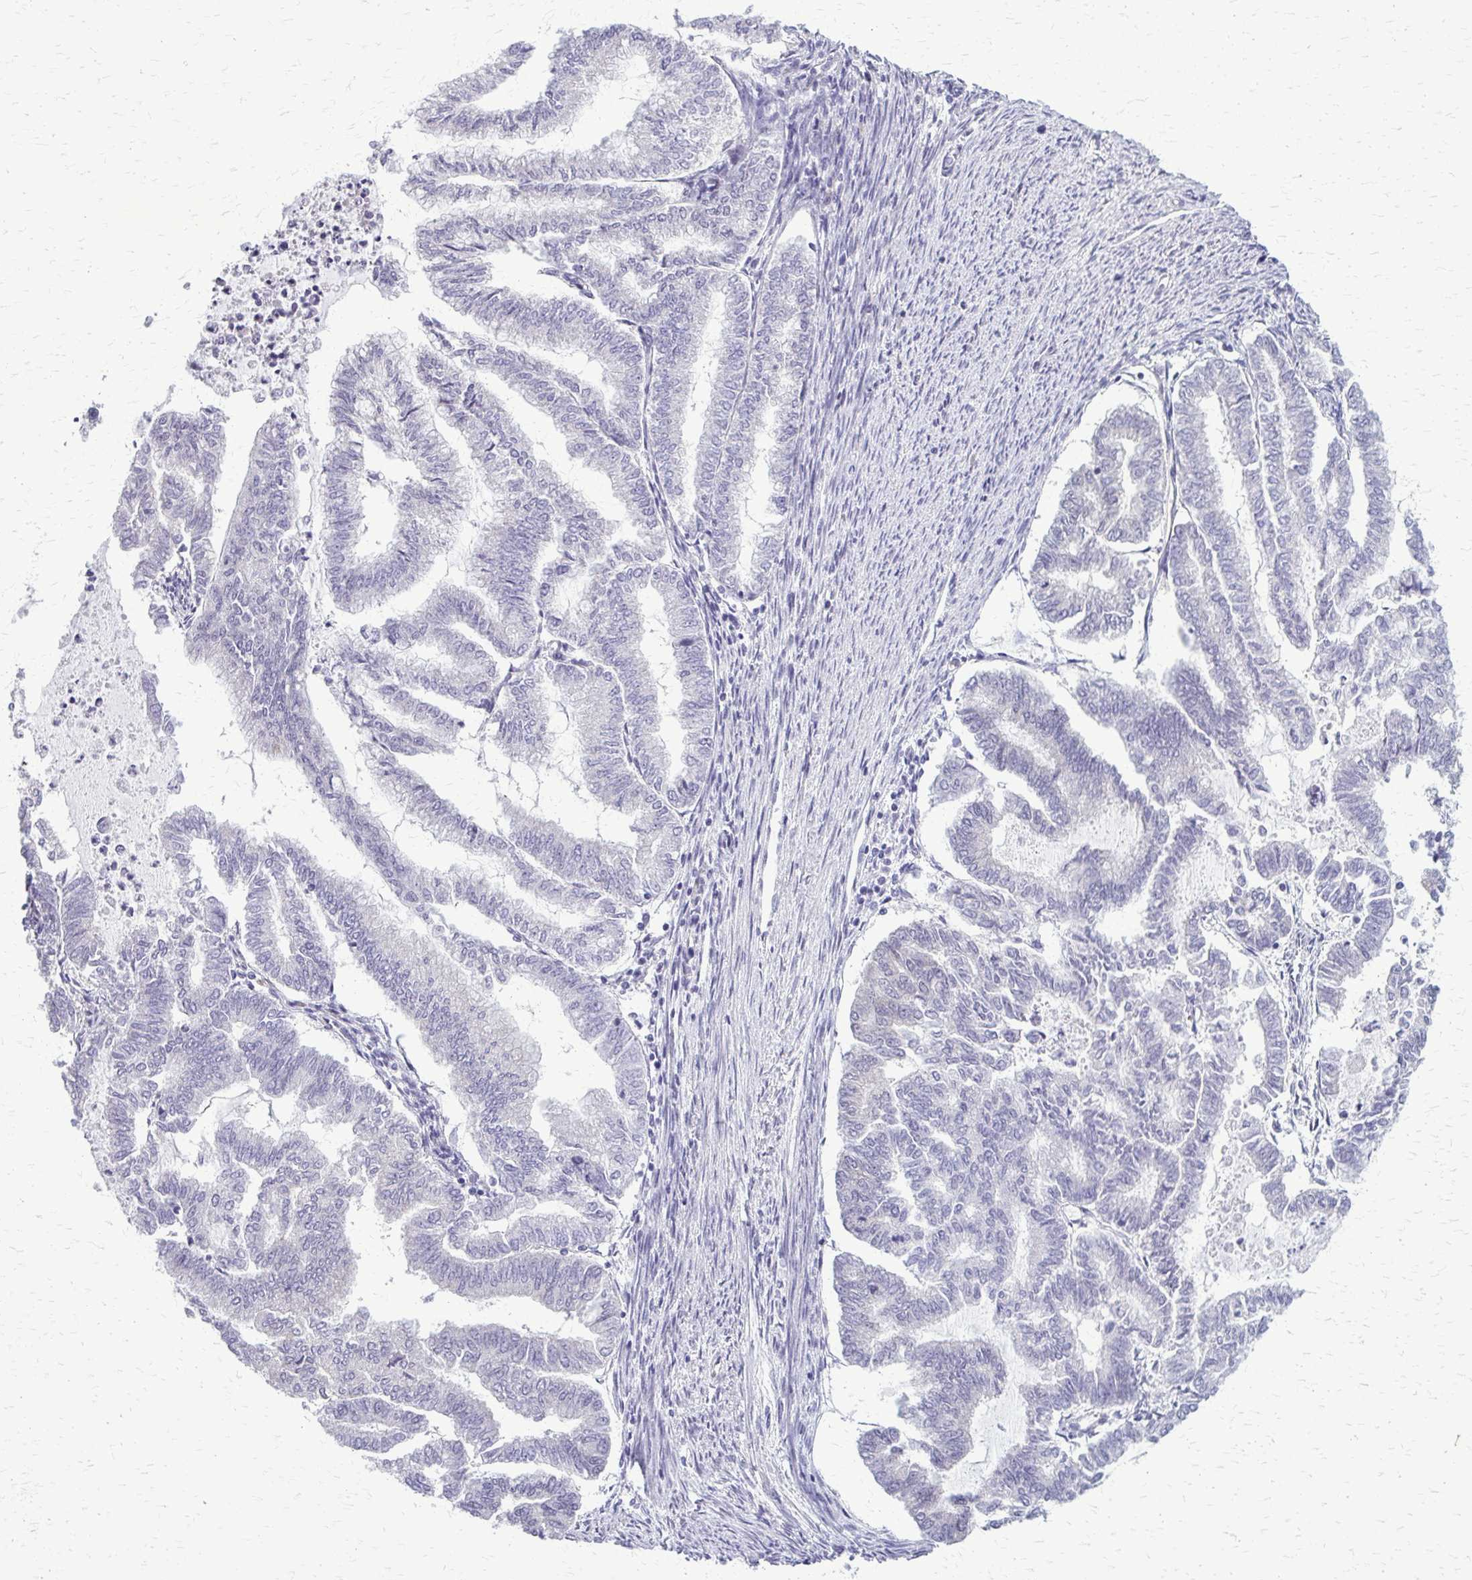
{"staining": {"intensity": "negative", "quantity": "none", "location": "none"}, "tissue": "endometrial cancer", "cell_type": "Tumor cells", "image_type": "cancer", "snomed": [{"axis": "morphology", "description": "Adenocarcinoma, NOS"}, {"axis": "topography", "description": "Endometrium"}], "caption": "Immunohistochemistry (IHC) of human endometrial cancer exhibits no staining in tumor cells.", "gene": "PLCB1", "patient": {"sex": "female", "age": 79}}